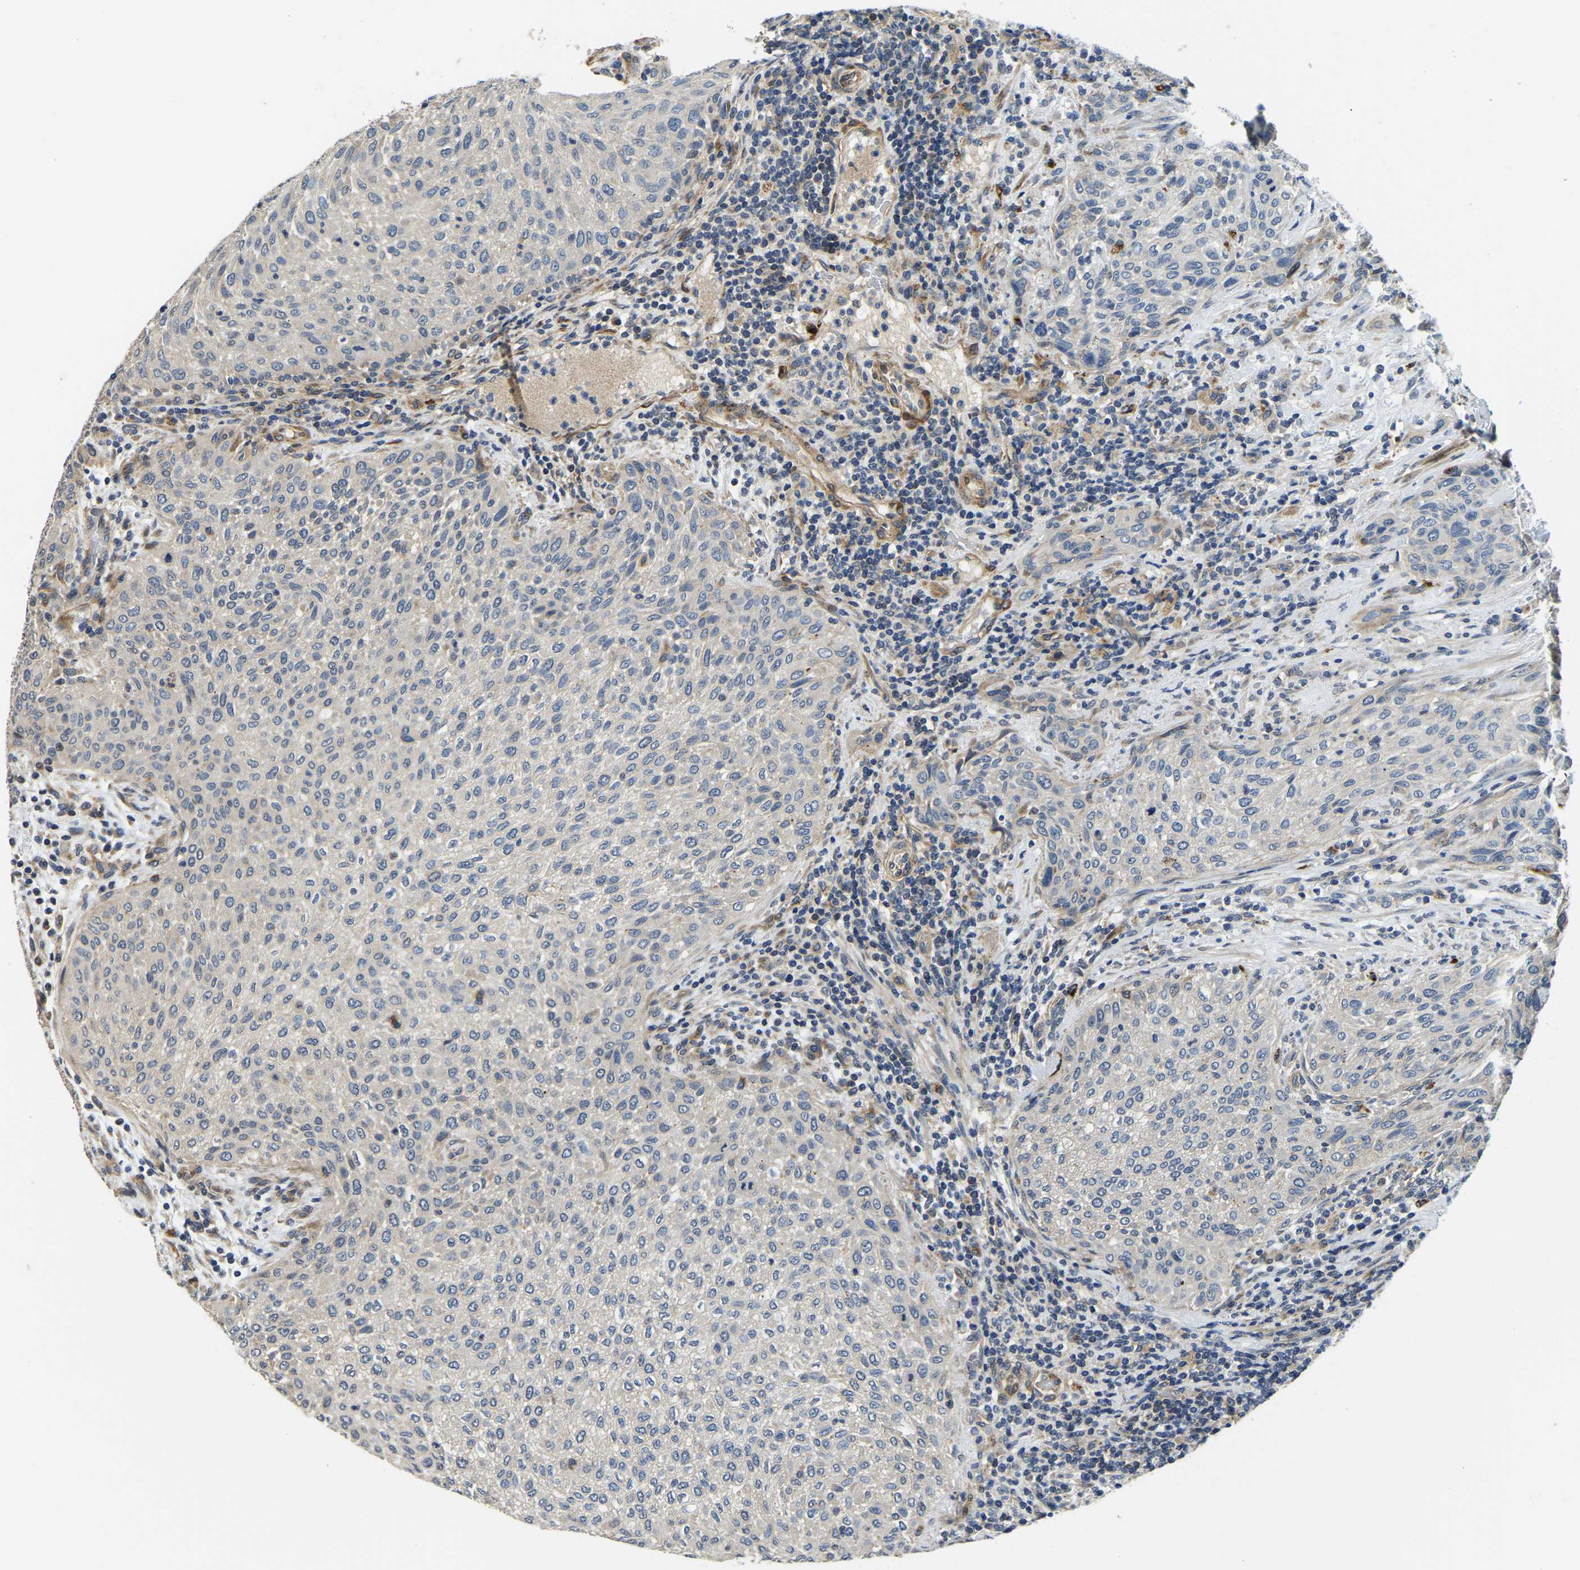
{"staining": {"intensity": "negative", "quantity": "none", "location": "none"}, "tissue": "urothelial cancer", "cell_type": "Tumor cells", "image_type": "cancer", "snomed": [{"axis": "morphology", "description": "Urothelial carcinoma, Low grade"}, {"axis": "morphology", "description": "Urothelial carcinoma, High grade"}, {"axis": "topography", "description": "Urinary bladder"}], "caption": "High power microscopy photomicrograph of an immunohistochemistry (IHC) photomicrograph of urothelial cancer, revealing no significant staining in tumor cells.", "gene": "RNF39", "patient": {"sex": "male", "age": 35}}